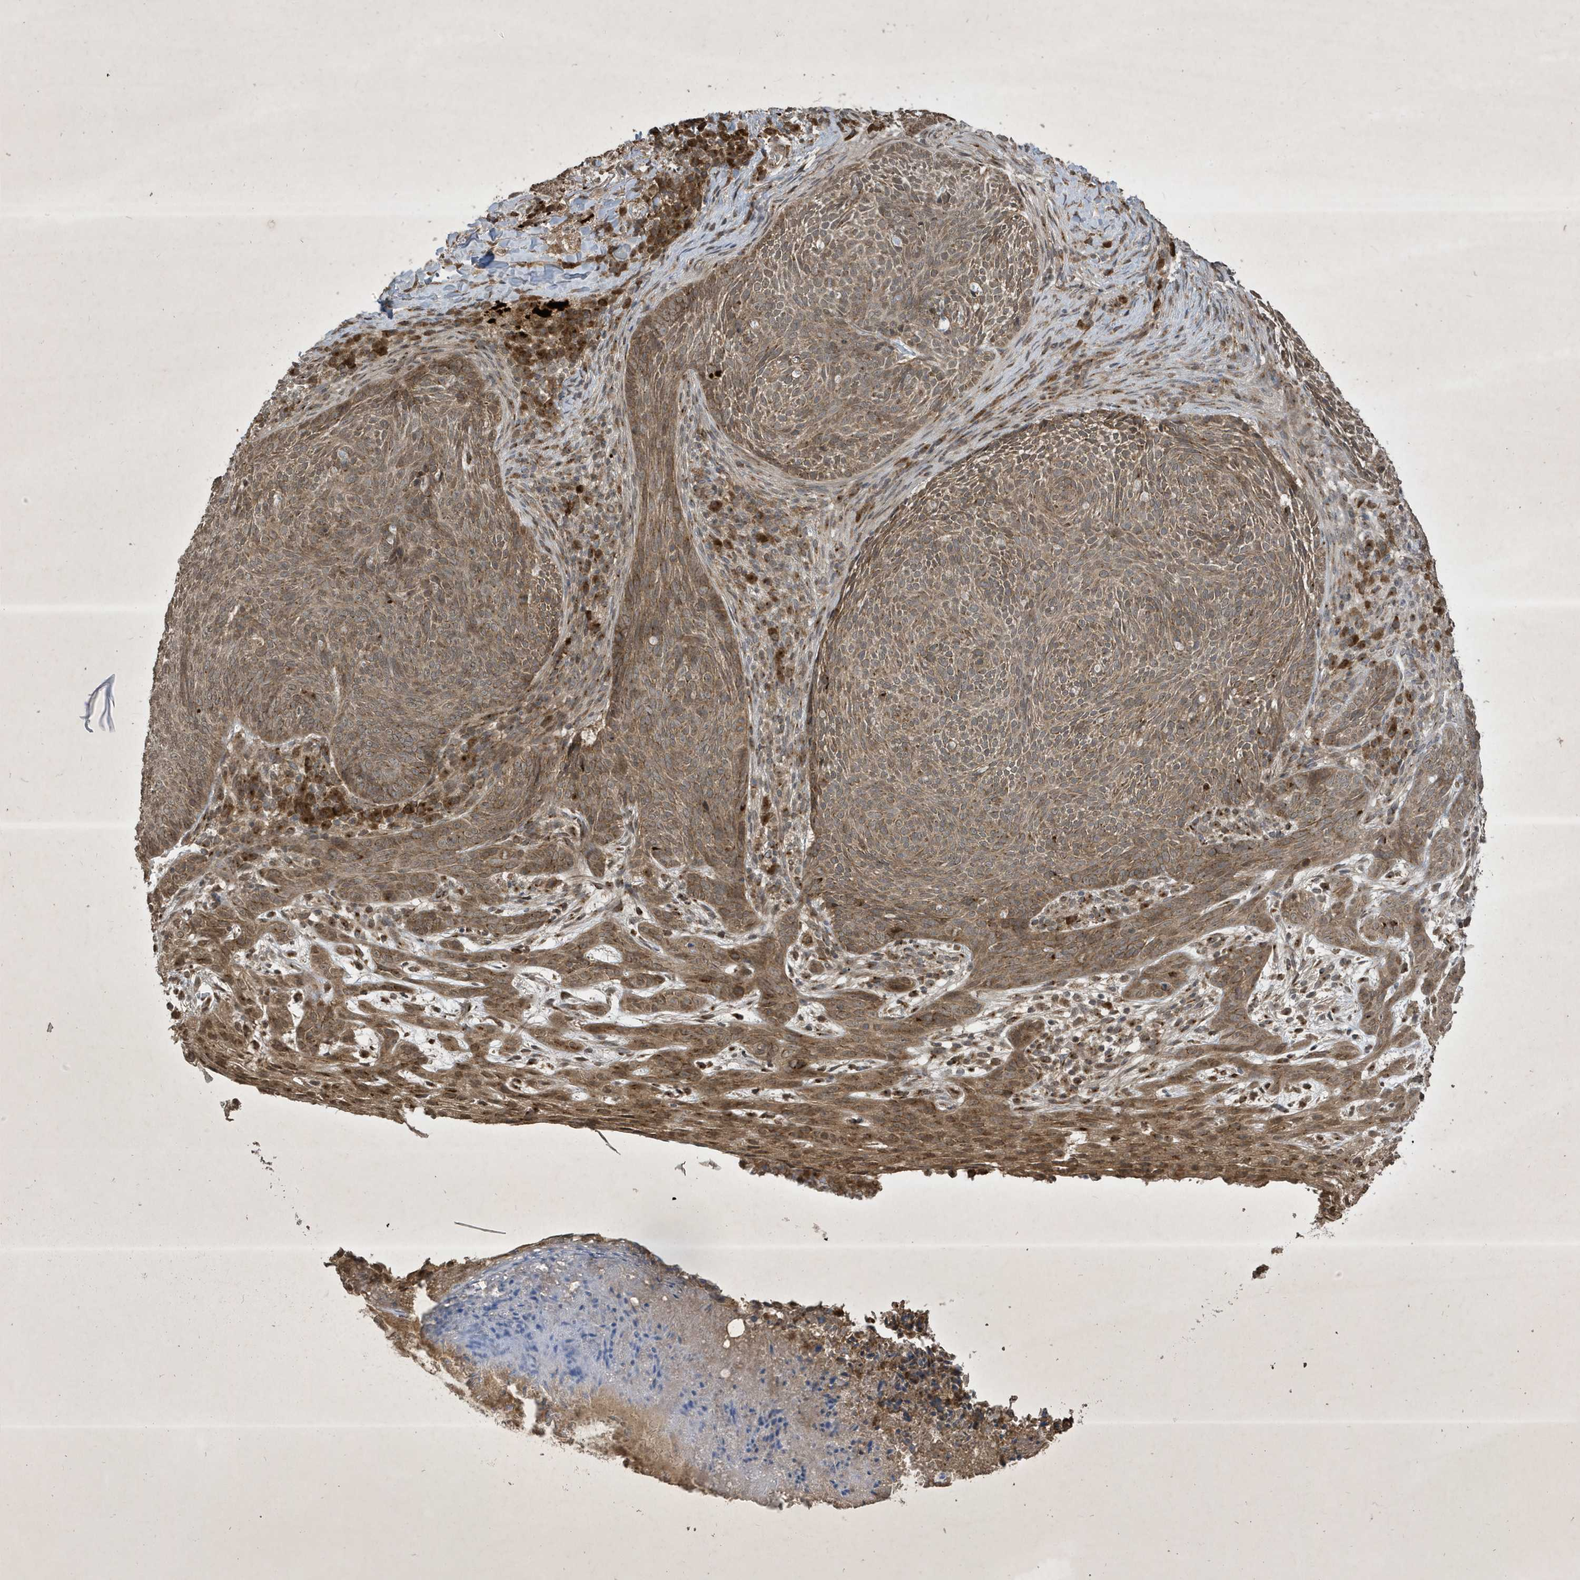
{"staining": {"intensity": "moderate", "quantity": ">75%", "location": "cytoplasmic/membranous"}, "tissue": "skin cancer", "cell_type": "Tumor cells", "image_type": "cancer", "snomed": [{"axis": "morphology", "description": "Basal cell carcinoma"}, {"axis": "topography", "description": "Skin"}], "caption": "Protein staining of basal cell carcinoma (skin) tissue reveals moderate cytoplasmic/membranous expression in about >75% of tumor cells. (IHC, brightfield microscopy, high magnification).", "gene": "STX10", "patient": {"sex": "male", "age": 85}}